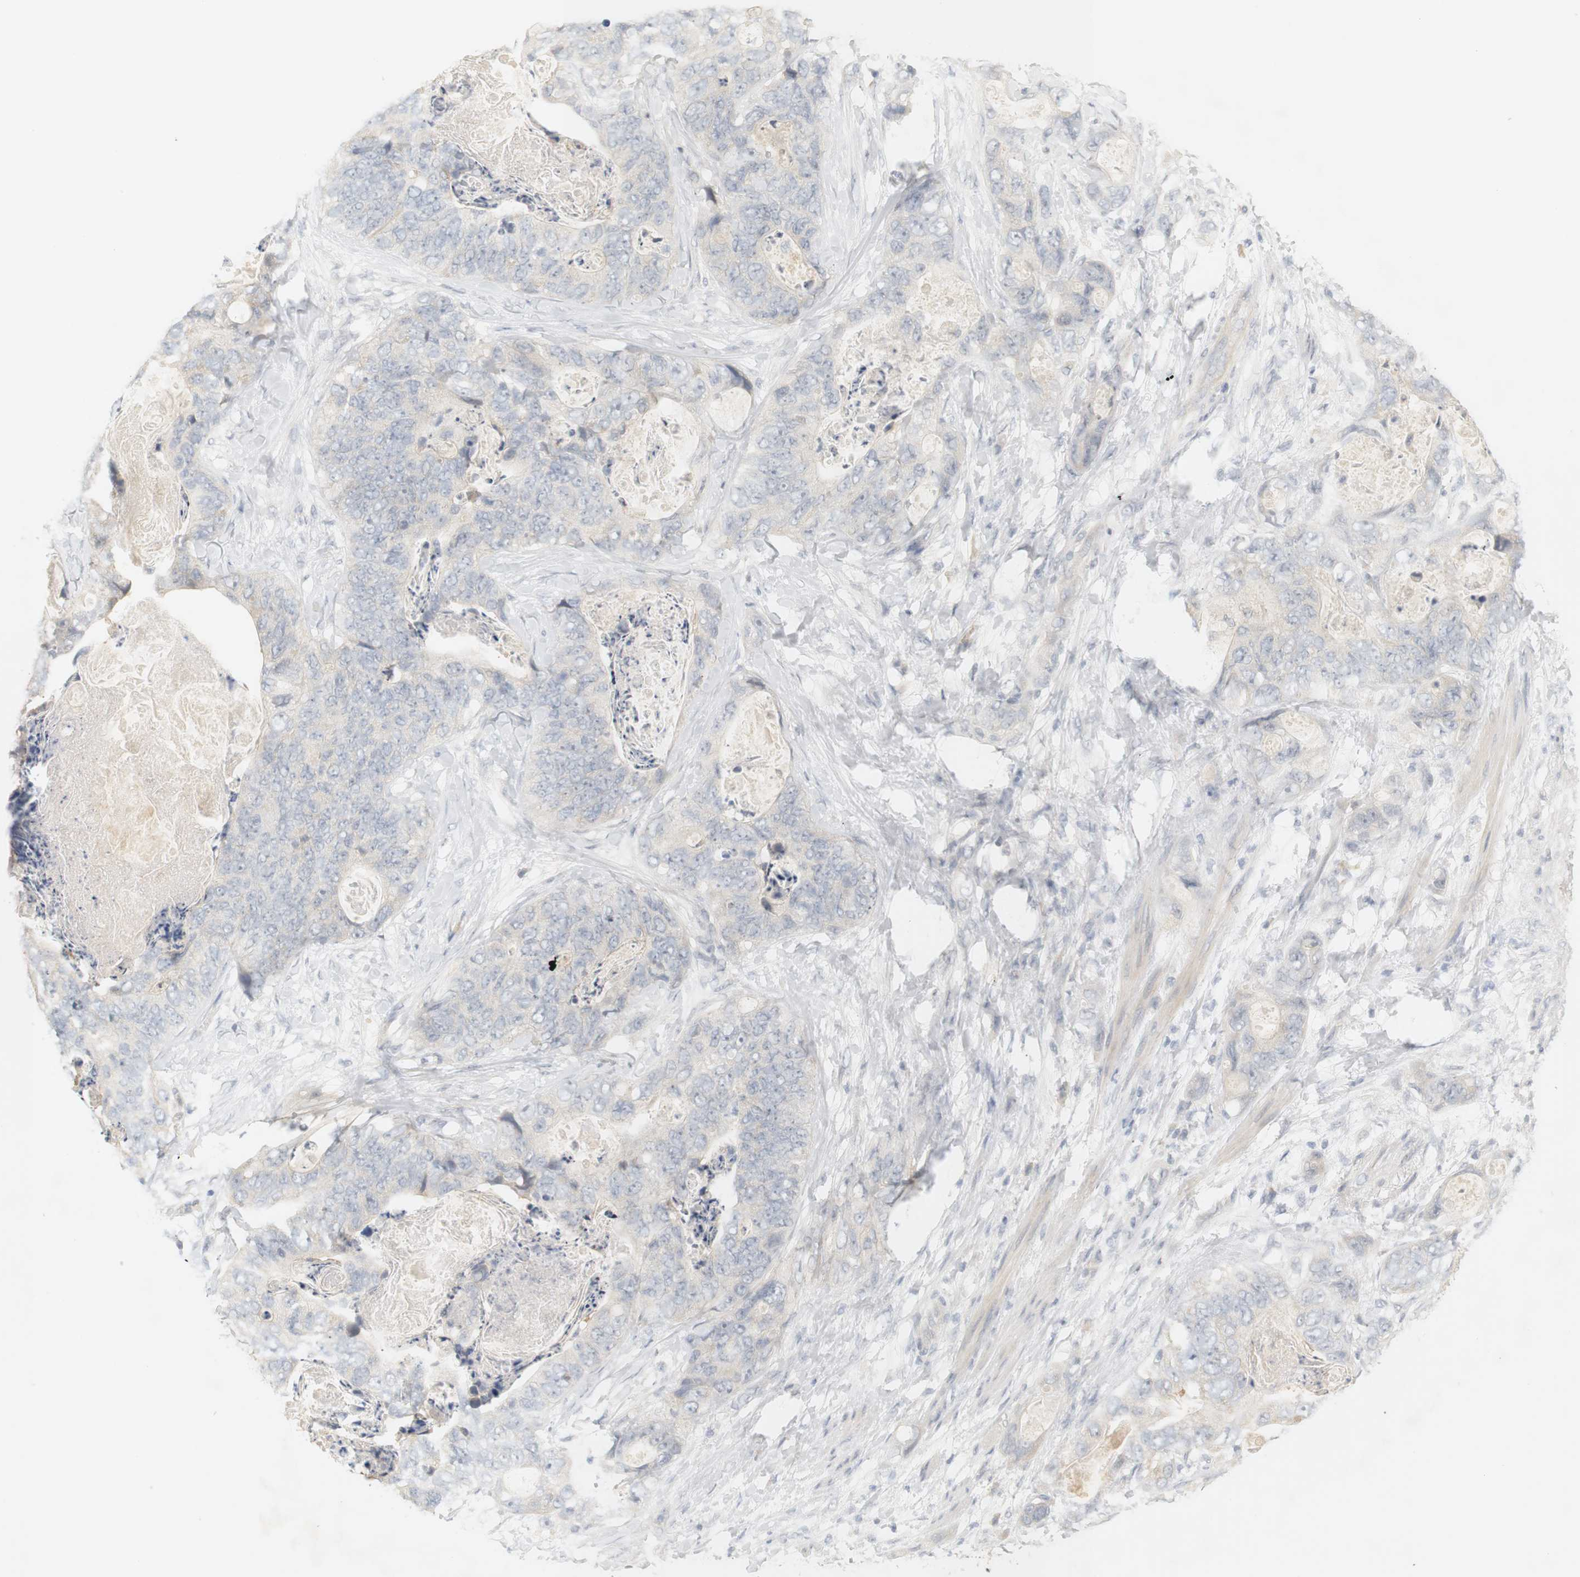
{"staining": {"intensity": "negative", "quantity": "none", "location": "none"}, "tissue": "stomach cancer", "cell_type": "Tumor cells", "image_type": "cancer", "snomed": [{"axis": "morphology", "description": "Adenocarcinoma, NOS"}, {"axis": "topography", "description": "Stomach"}], "caption": "DAB (3,3'-diaminobenzidine) immunohistochemical staining of human stomach cancer exhibits no significant expression in tumor cells.", "gene": "RTN3", "patient": {"sex": "female", "age": 89}}